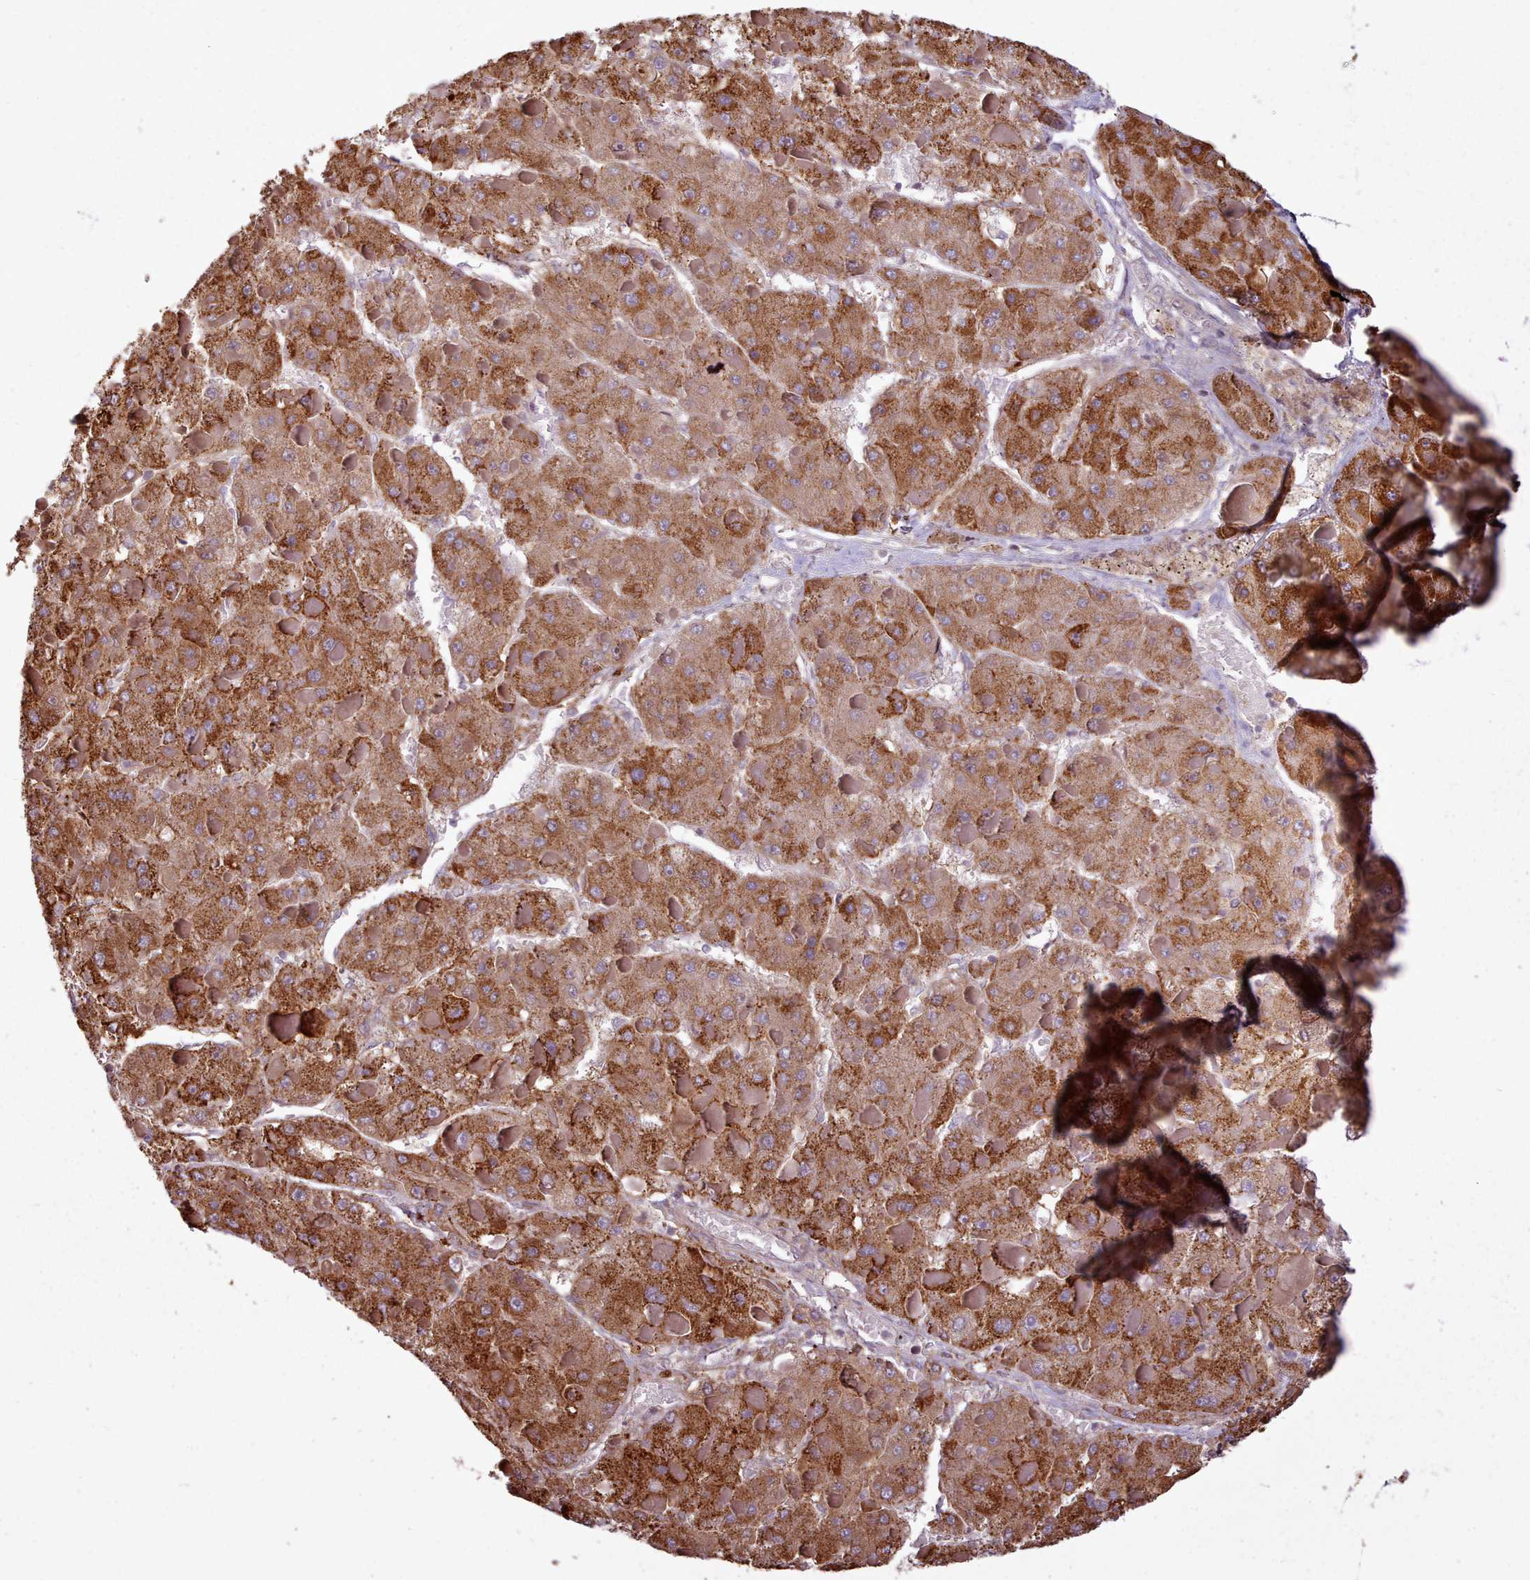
{"staining": {"intensity": "strong", "quantity": ">75%", "location": "cytoplasmic/membranous"}, "tissue": "liver cancer", "cell_type": "Tumor cells", "image_type": "cancer", "snomed": [{"axis": "morphology", "description": "Carcinoma, Hepatocellular, NOS"}, {"axis": "topography", "description": "Liver"}], "caption": "A high amount of strong cytoplasmic/membranous positivity is appreciated in about >75% of tumor cells in hepatocellular carcinoma (liver) tissue.", "gene": "ZMYM4", "patient": {"sex": "female", "age": 73}}